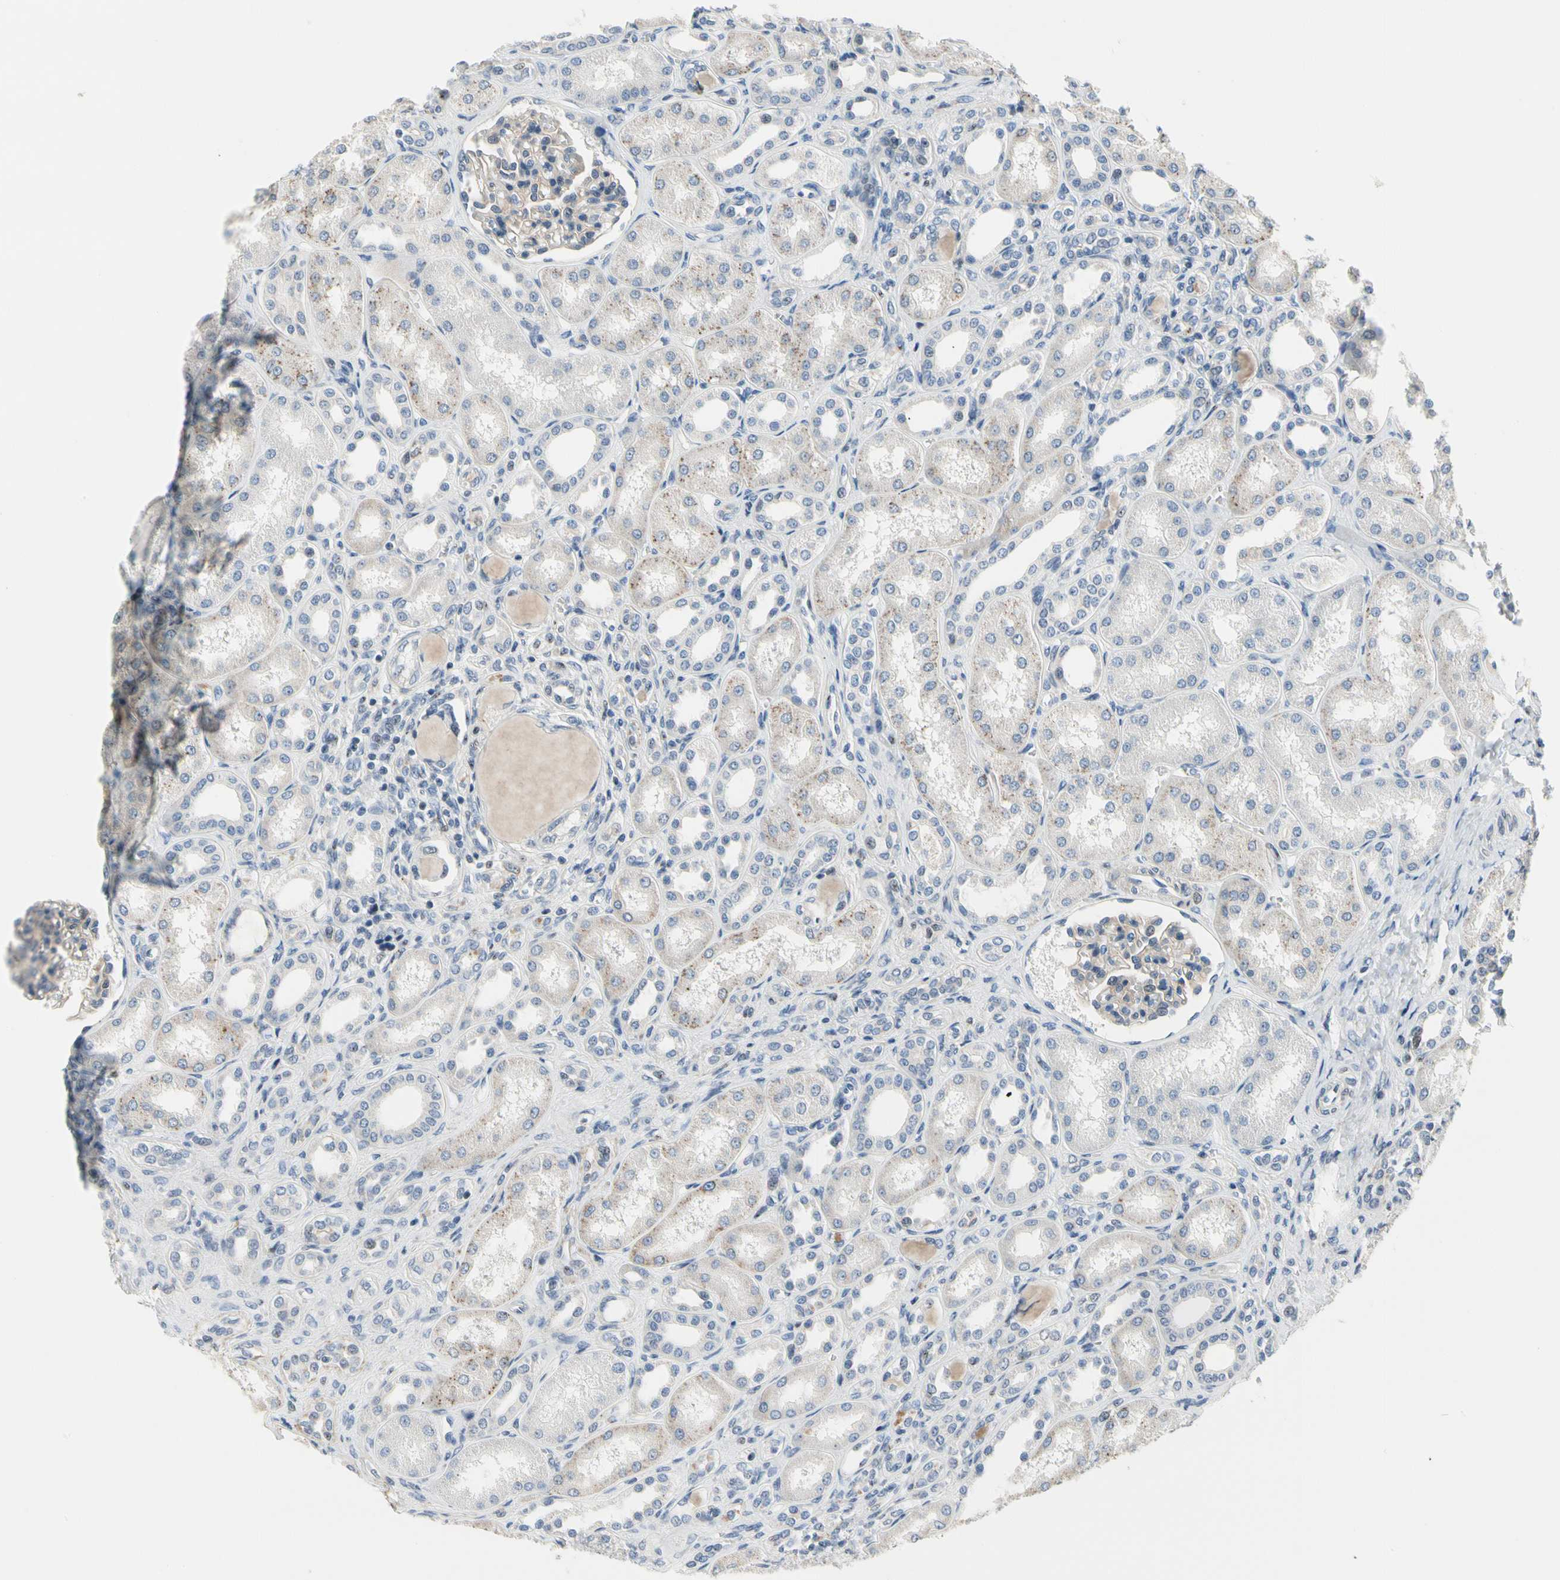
{"staining": {"intensity": "weak", "quantity": "<25%", "location": "cytoplasmic/membranous"}, "tissue": "kidney", "cell_type": "Cells in glomeruli", "image_type": "normal", "snomed": [{"axis": "morphology", "description": "Normal tissue, NOS"}, {"axis": "topography", "description": "Kidney"}], "caption": "Immunohistochemistry (IHC) photomicrograph of unremarkable kidney: kidney stained with DAB (3,3'-diaminobenzidine) exhibits no significant protein expression in cells in glomeruli.", "gene": "NFASC", "patient": {"sex": "male", "age": 7}}